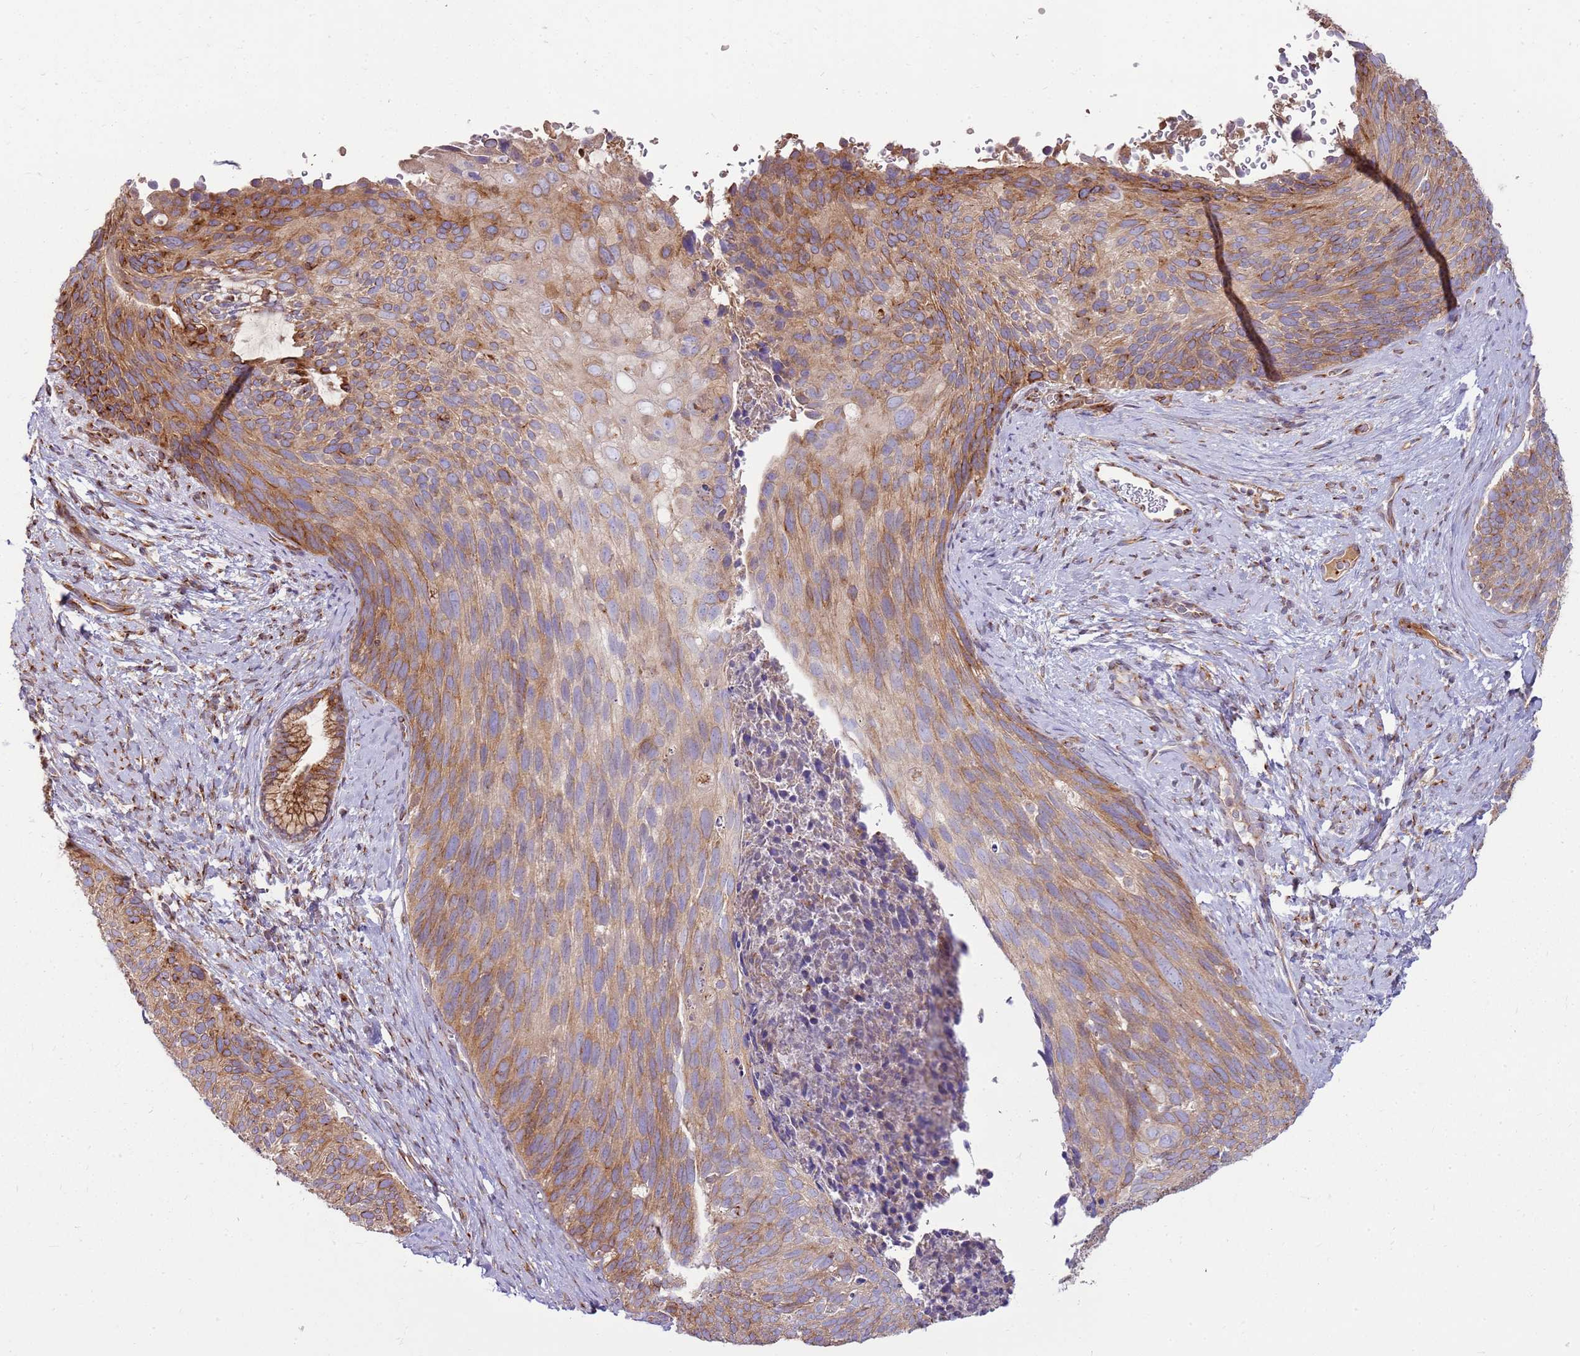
{"staining": {"intensity": "moderate", "quantity": ">75%", "location": "cytoplasmic/membranous"}, "tissue": "cervical cancer", "cell_type": "Tumor cells", "image_type": "cancer", "snomed": [{"axis": "morphology", "description": "Squamous cell carcinoma, NOS"}, {"axis": "topography", "description": "Cervix"}], "caption": "High-magnification brightfield microscopy of cervical cancer (squamous cell carcinoma) stained with DAB (brown) and counterstained with hematoxylin (blue). tumor cells exhibit moderate cytoplasmic/membranous positivity is identified in approximately>75% of cells. The protein is stained brown, and the nuclei are stained in blue (DAB IHC with brightfield microscopy, high magnification).", "gene": "EMC1", "patient": {"sex": "female", "age": 80}}